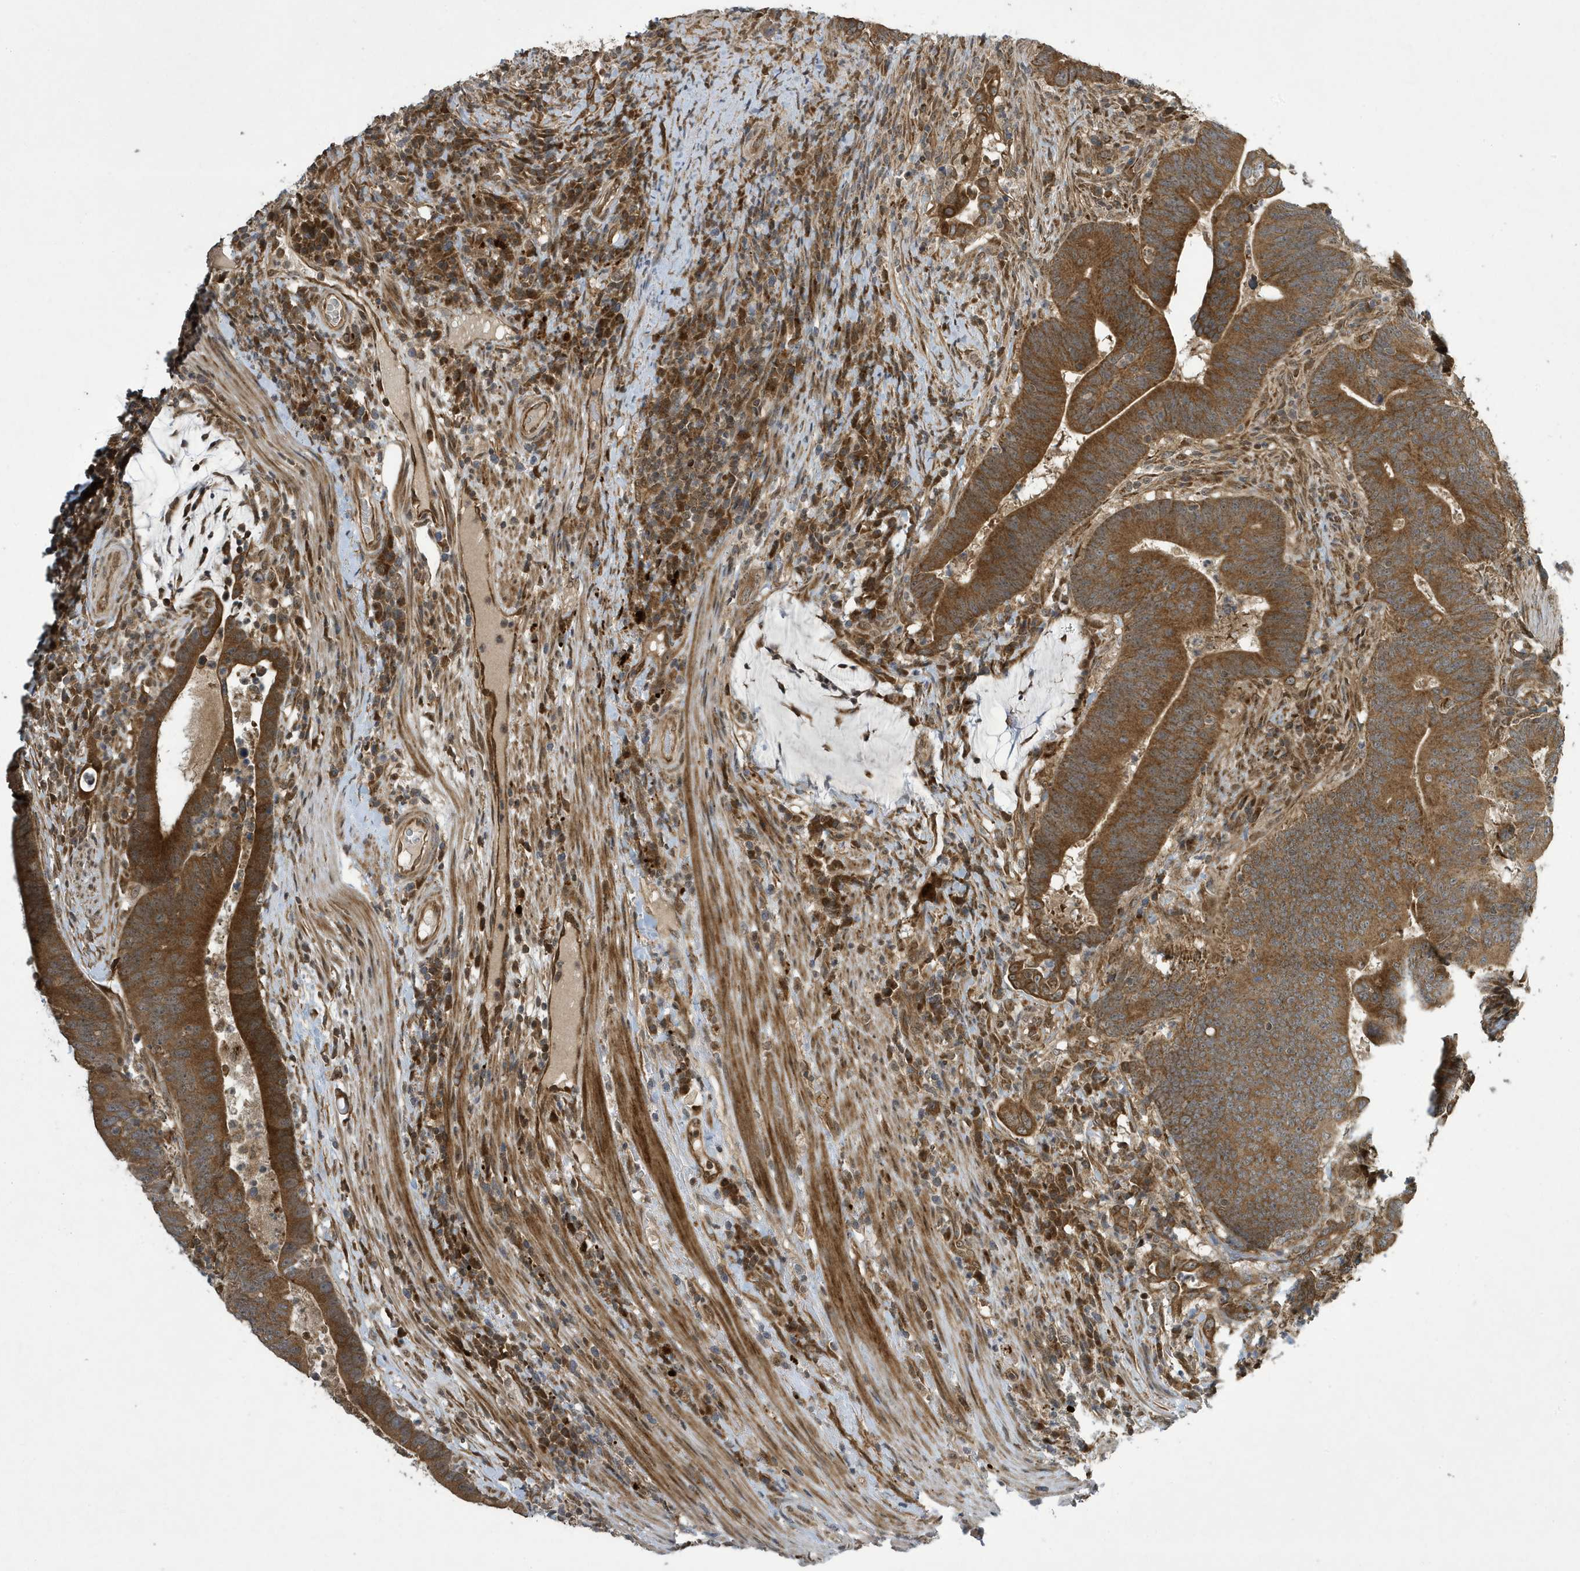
{"staining": {"intensity": "strong", "quantity": ">75%", "location": "cytoplasmic/membranous"}, "tissue": "colorectal cancer", "cell_type": "Tumor cells", "image_type": "cancer", "snomed": [{"axis": "morphology", "description": "Adenocarcinoma, NOS"}, {"axis": "topography", "description": "Colon"}], "caption": "Adenocarcinoma (colorectal) was stained to show a protein in brown. There is high levels of strong cytoplasmic/membranous expression in approximately >75% of tumor cells.", "gene": "NCOA7", "patient": {"sex": "female", "age": 66}}